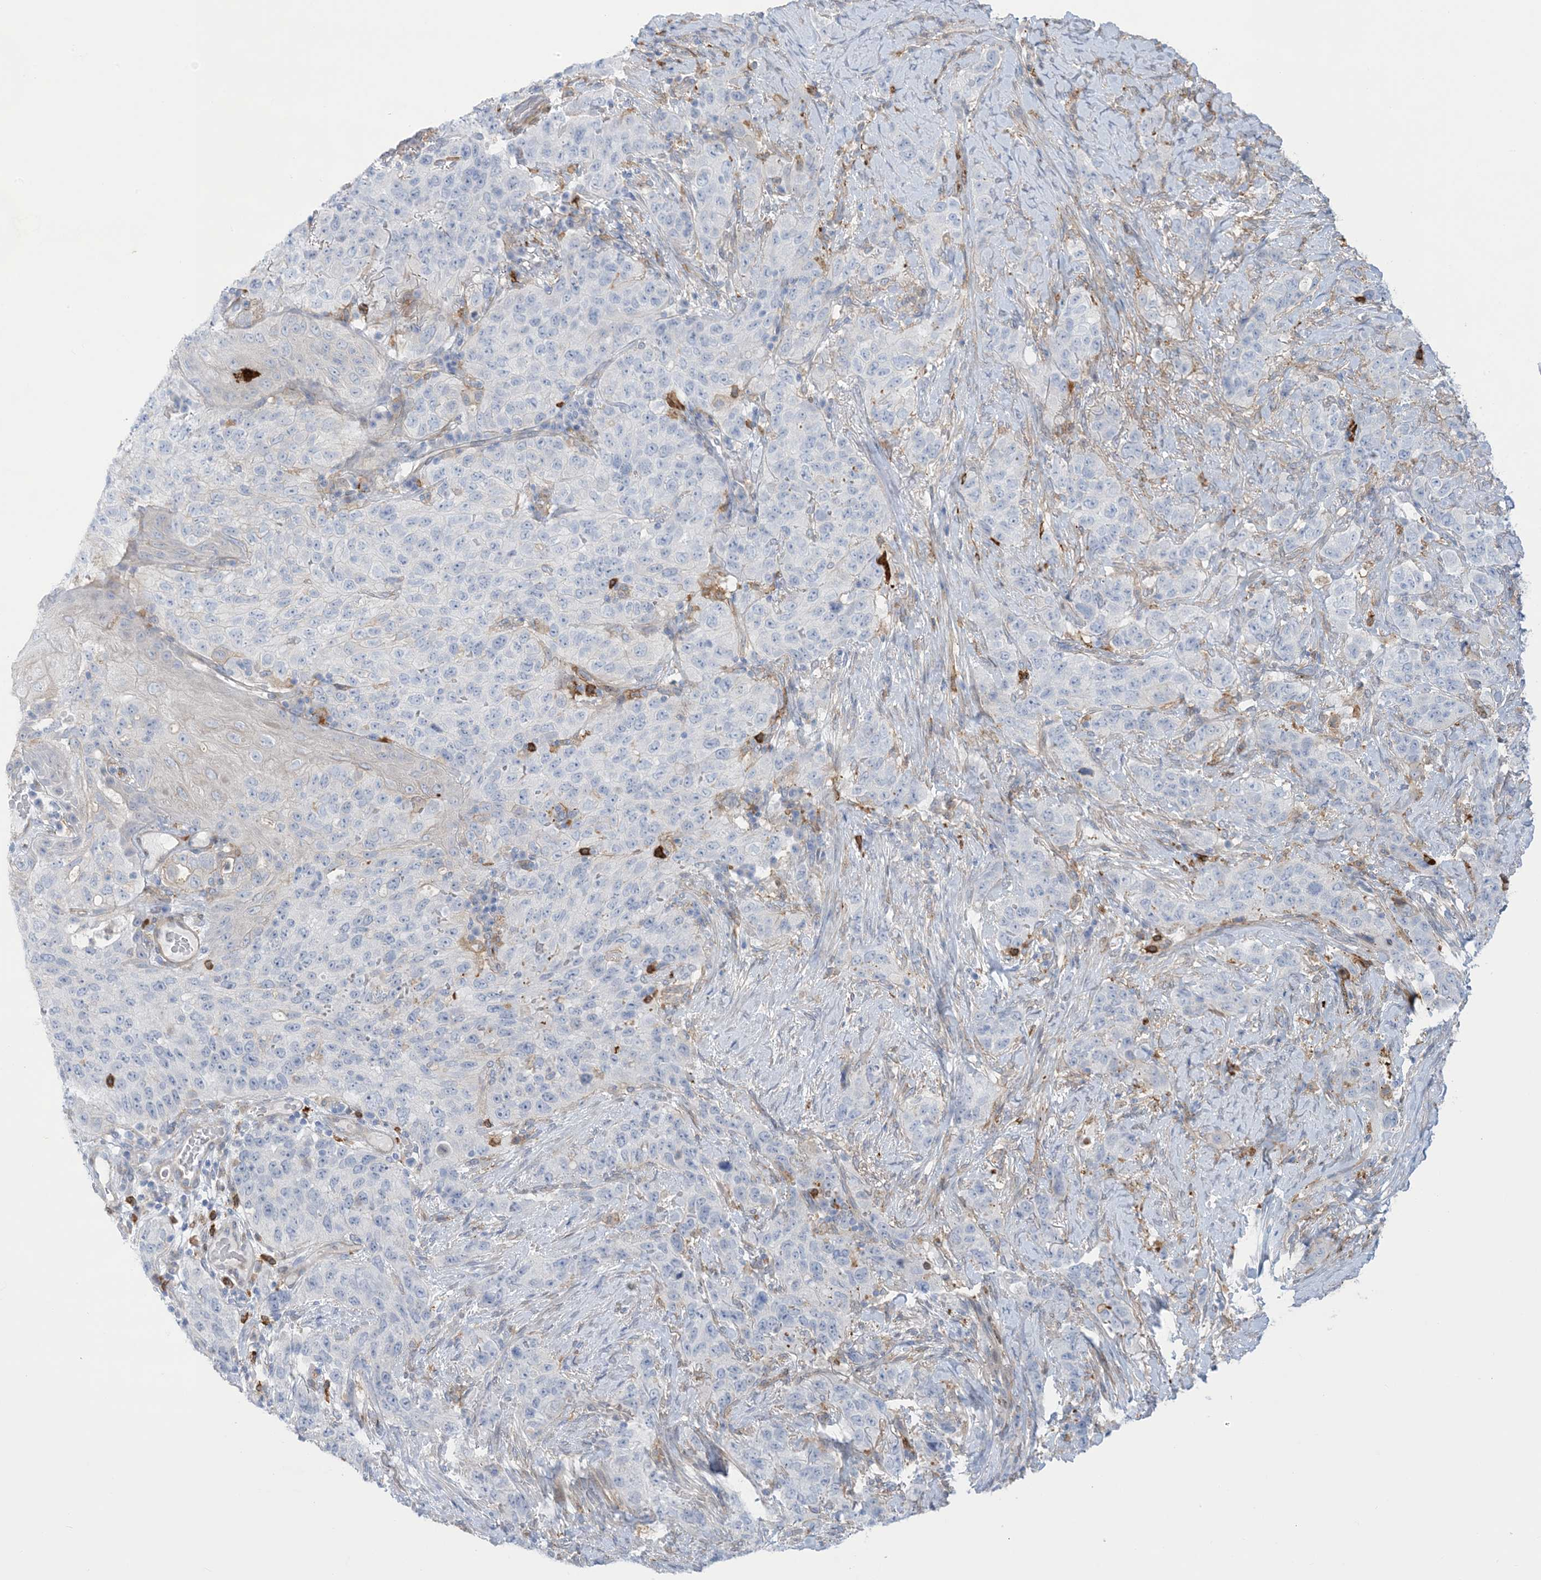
{"staining": {"intensity": "negative", "quantity": "none", "location": "none"}, "tissue": "stomach cancer", "cell_type": "Tumor cells", "image_type": "cancer", "snomed": [{"axis": "morphology", "description": "Adenocarcinoma, NOS"}, {"axis": "topography", "description": "Stomach"}], "caption": "This is a image of immunohistochemistry staining of stomach cancer (adenocarcinoma), which shows no expression in tumor cells.", "gene": "ICMT", "patient": {"sex": "male", "age": 48}}